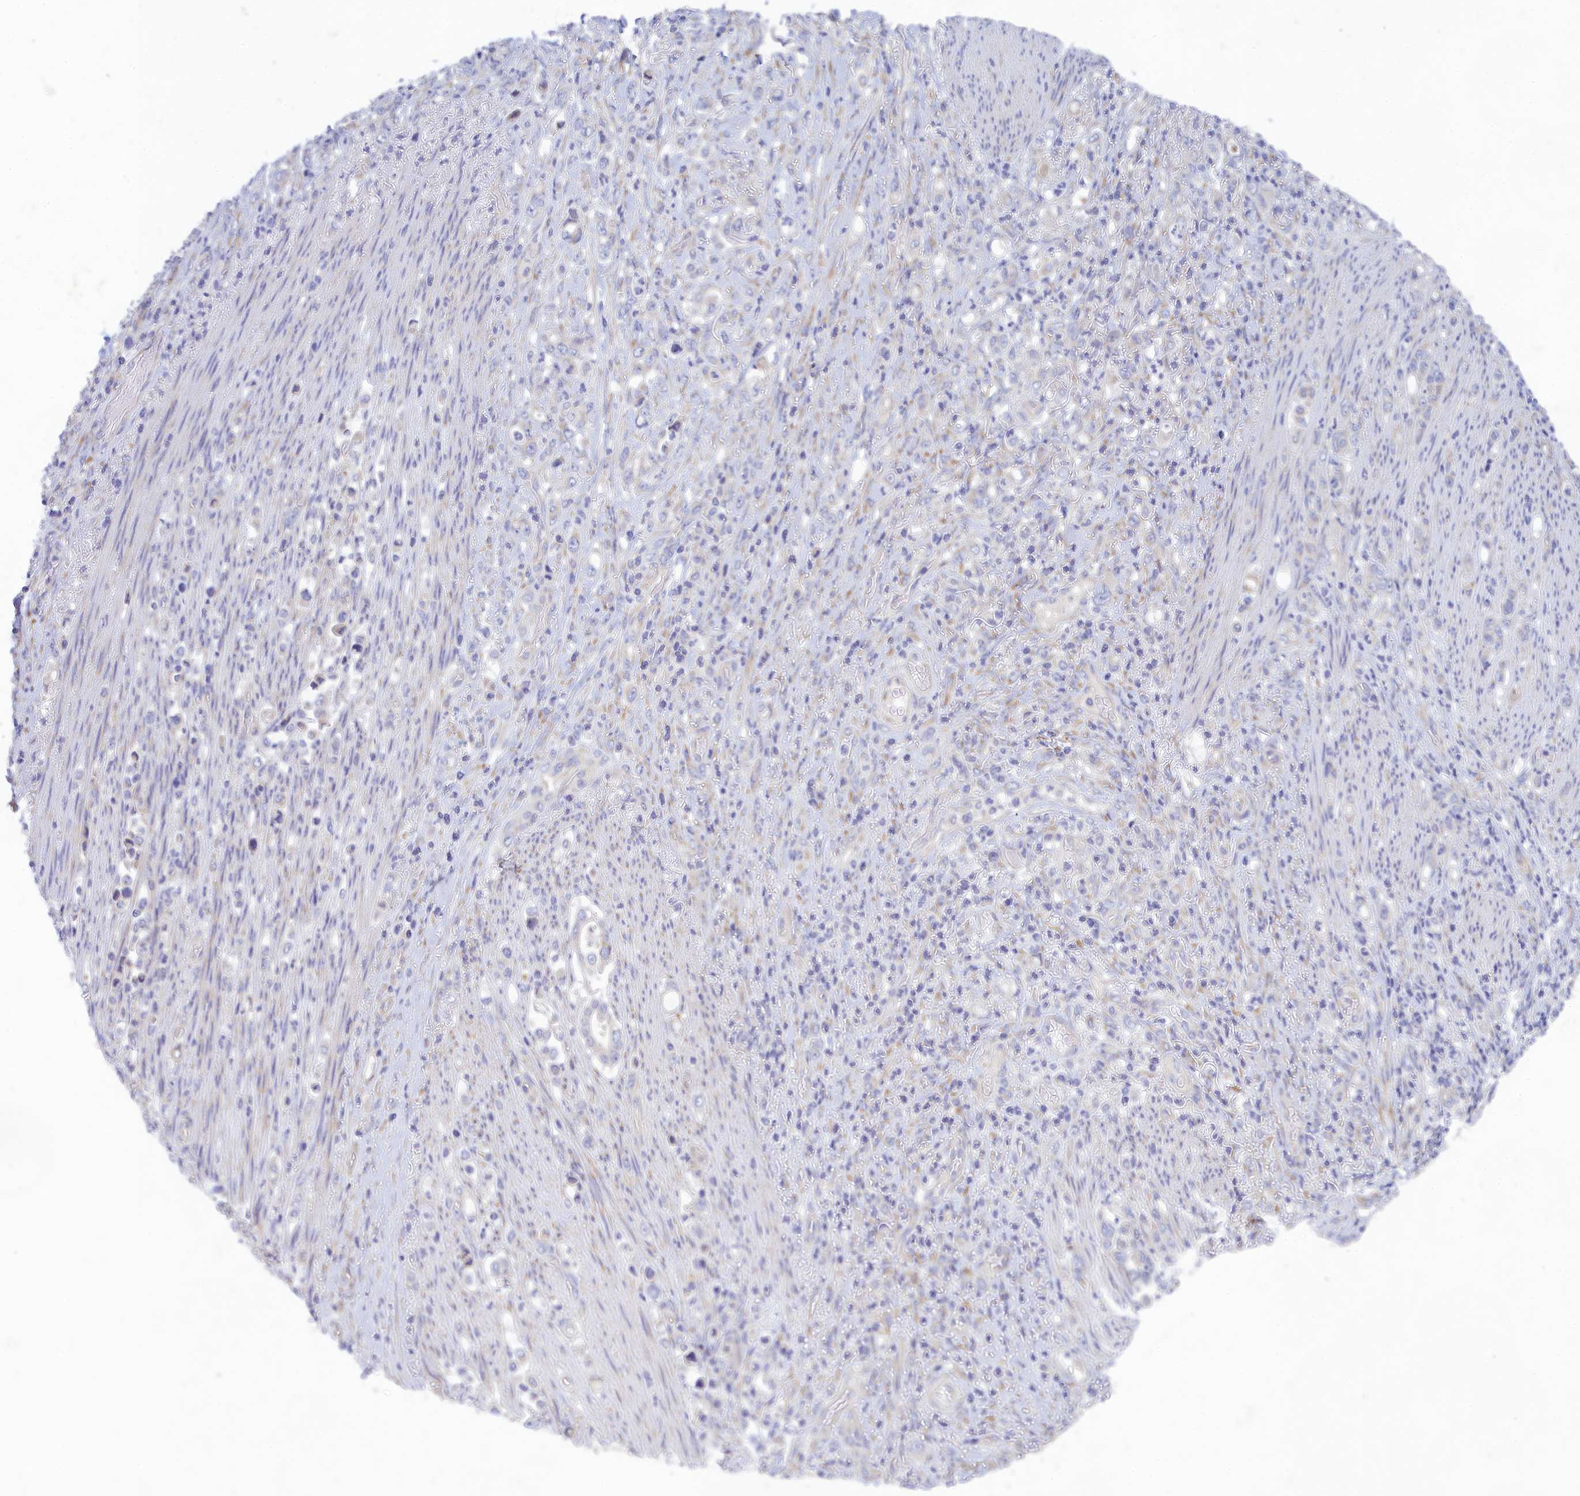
{"staining": {"intensity": "negative", "quantity": "none", "location": "none"}, "tissue": "stomach cancer", "cell_type": "Tumor cells", "image_type": "cancer", "snomed": [{"axis": "morphology", "description": "Normal tissue, NOS"}, {"axis": "morphology", "description": "Adenocarcinoma, NOS"}, {"axis": "topography", "description": "Stomach"}], "caption": "Micrograph shows no protein expression in tumor cells of stomach adenocarcinoma tissue.", "gene": "TMEM30B", "patient": {"sex": "female", "age": 79}}